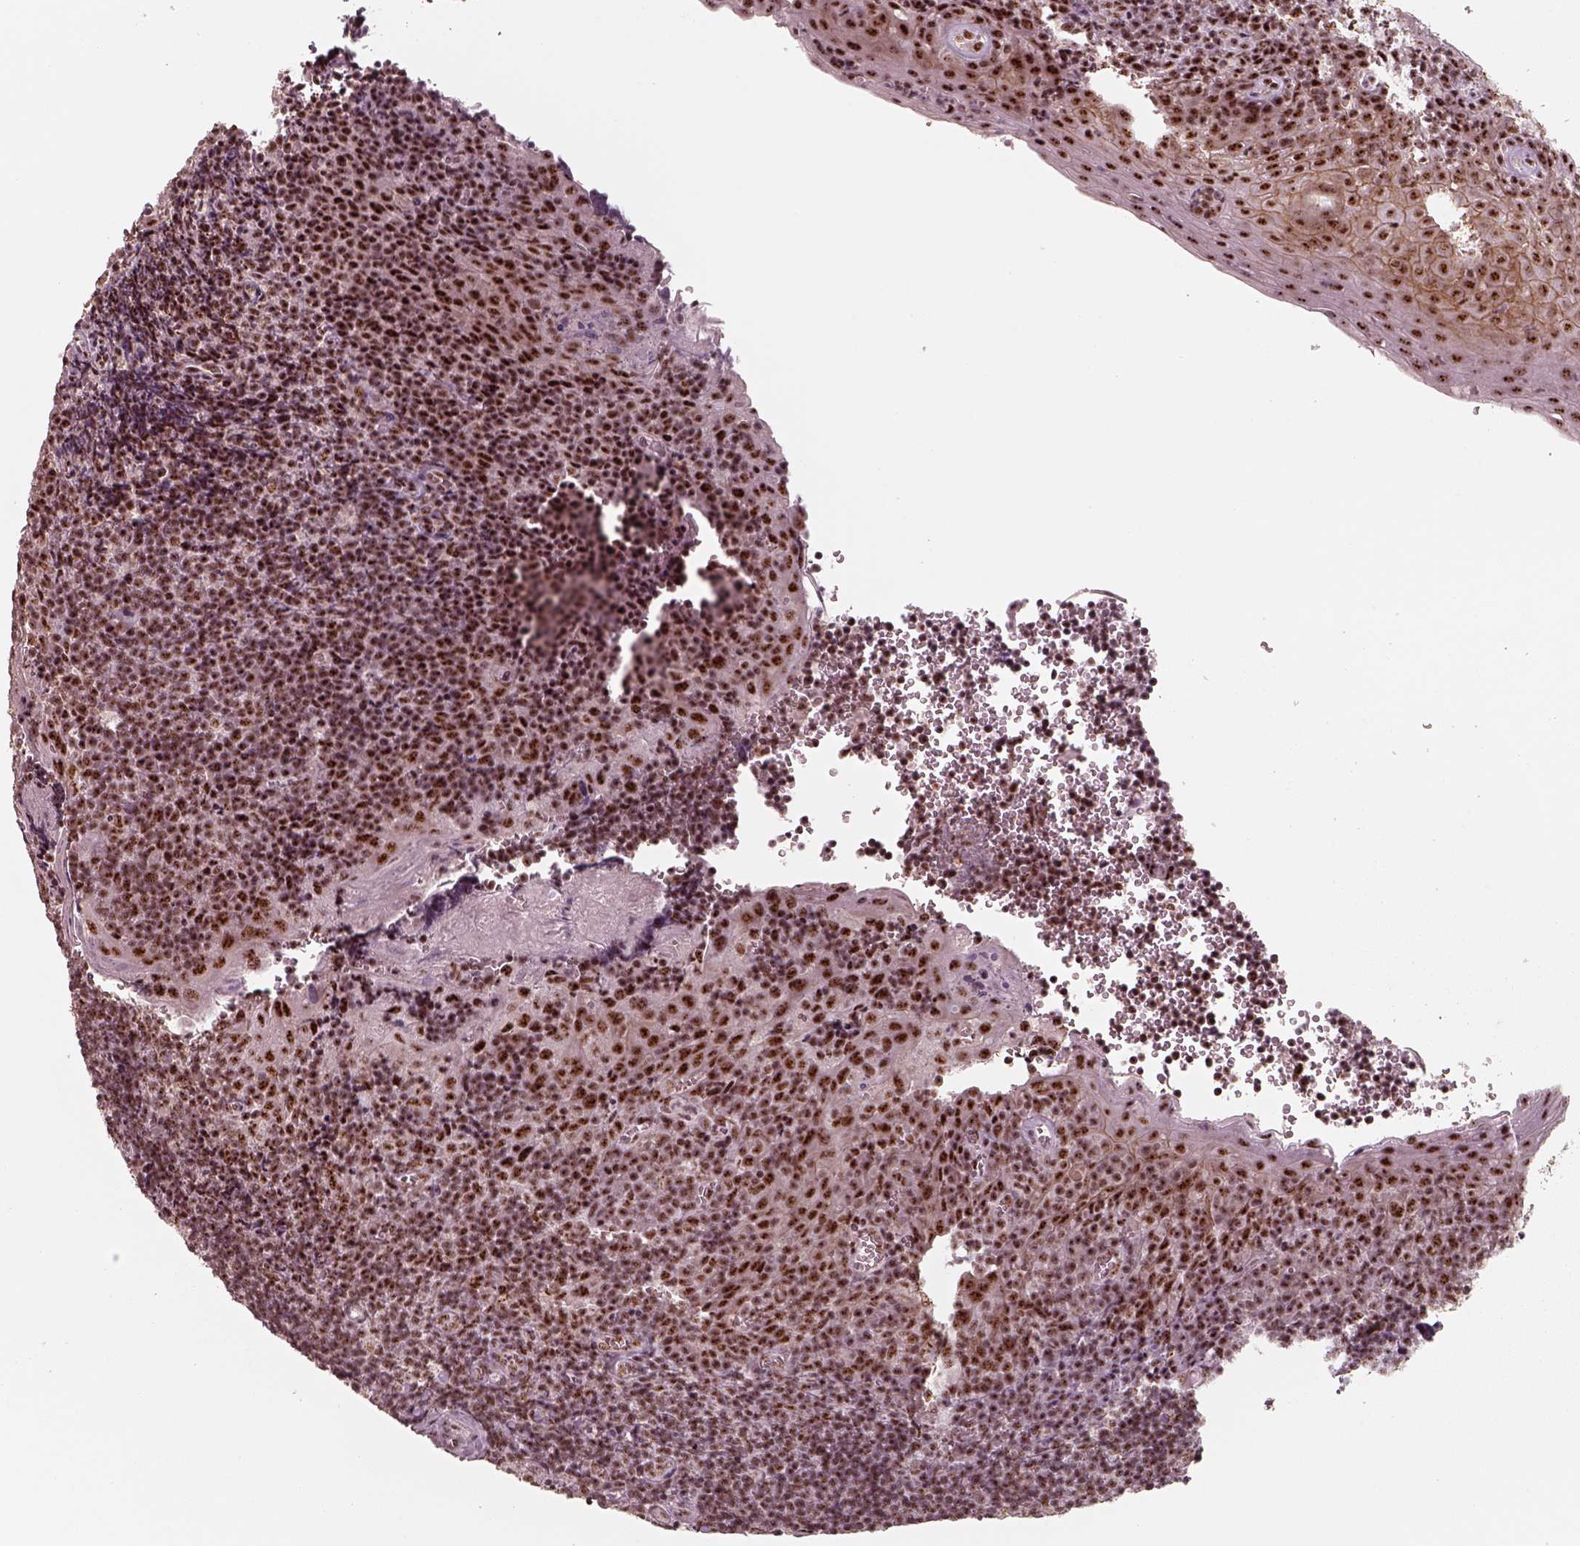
{"staining": {"intensity": "strong", "quantity": ">75%", "location": "nuclear"}, "tissue": "tonsil", "cell_type": "Germinal center cells", "image_type": "normal", "snomed": [{"axis": "morphology", "description": "Normal tissue, NOS"}, {"axis": "morphology", "description": "Inflammation, NOS"}, {"axis": "topography", "description": "Tonsil"}], "caption": "Immunohistochemical staining of benign tonsil demonstrates high levels of strong nuclear expression in approximately >75% of germinal center cells.", "gene": "ATXN7L3", "patient": {"sex": "female", "age": 31}}